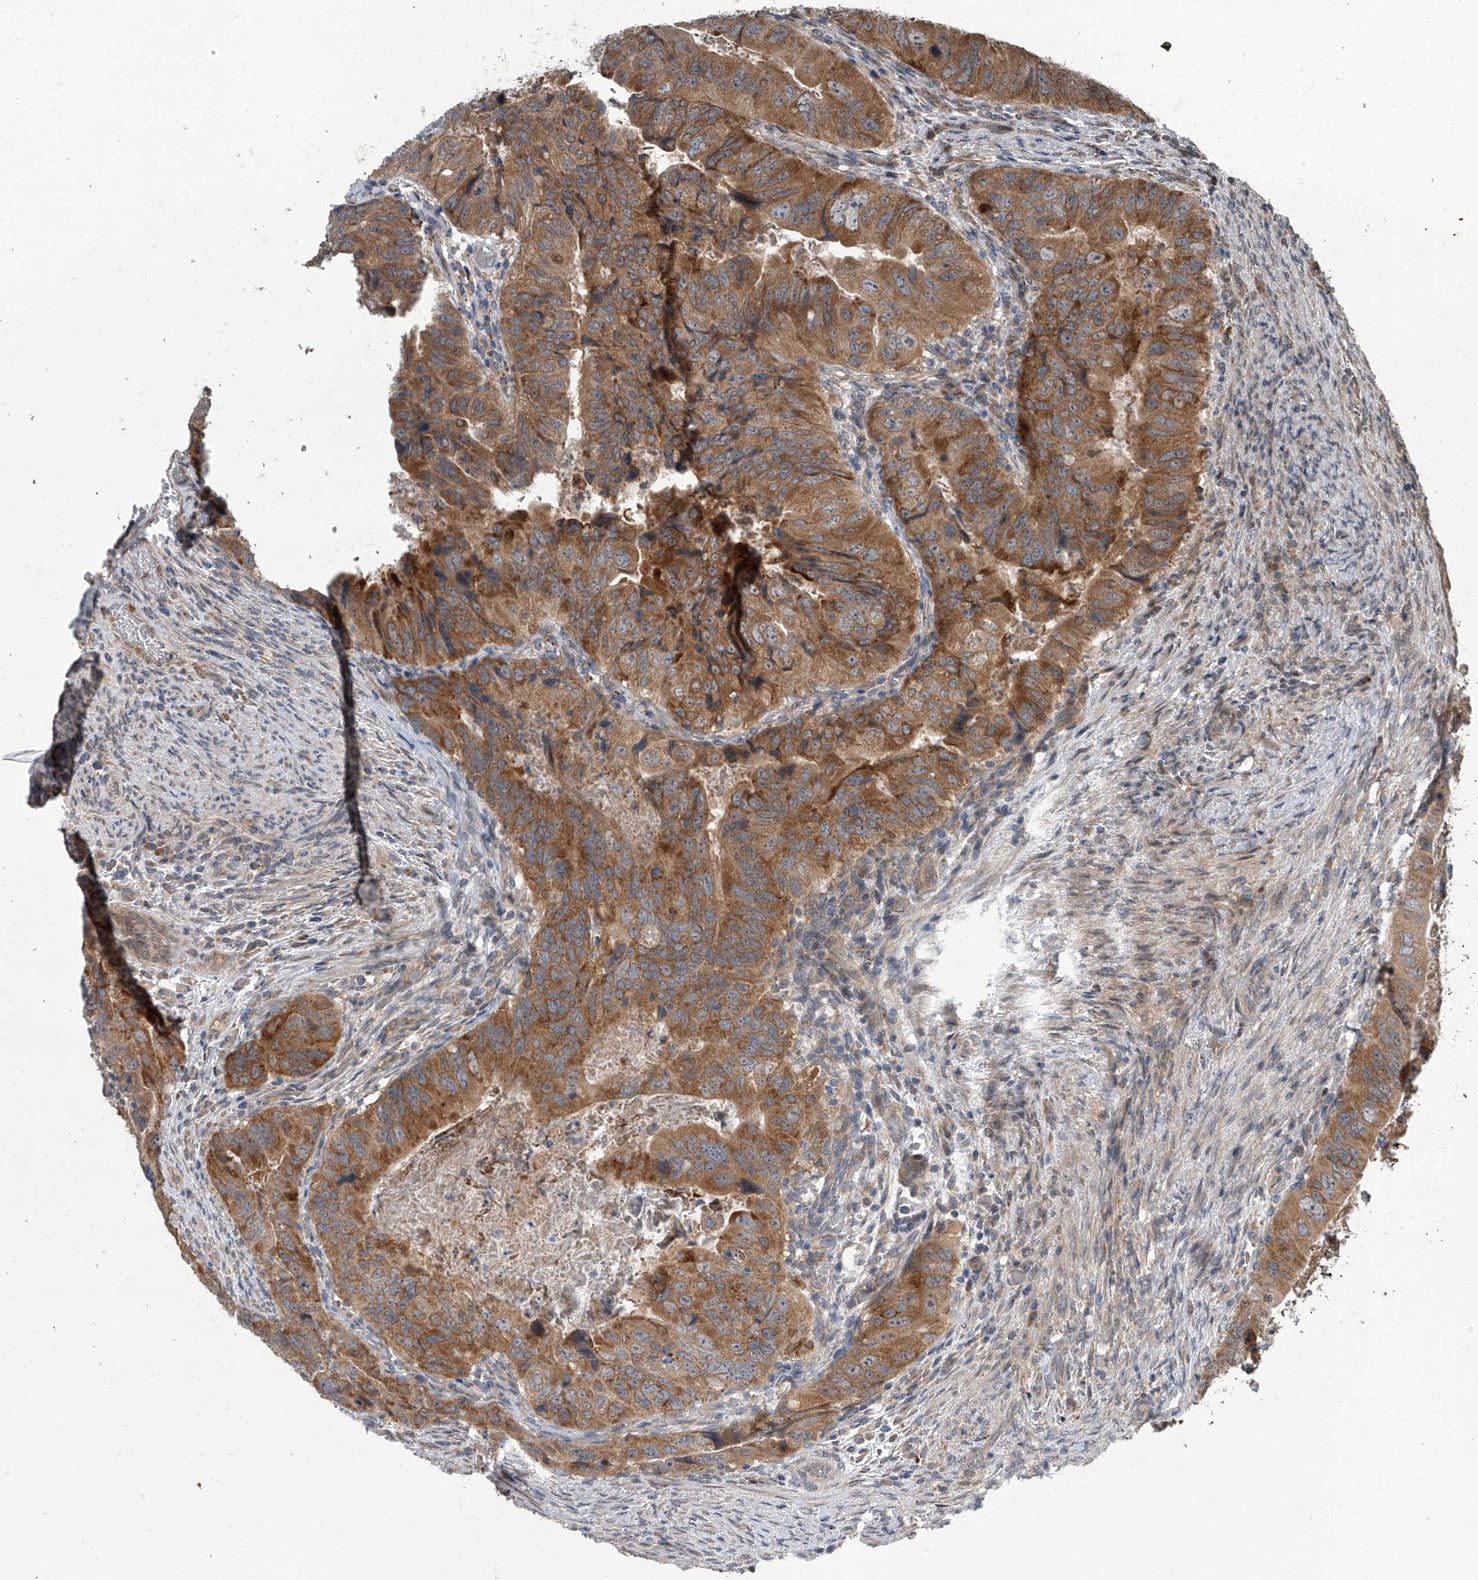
{"staining": {"intensity": "moderate", "quantity": ">75%", "location": "cytoplasmic/membranous"}, "tissue": "colorectal cancer", "cell_type": "Tumor cells", "image_type": "cancer", "snomed": [{"axis": "morphology", "description": "Adenocarcinoma, NOS"}, {"axis": "topography", "description": "Rectum"}], "caption": "Protein staining of adenocarcinoma (colorectal) tissue reveals moderate cytoplasmic/membranous staining in about >75% of tumor cells. (IHC, brightfield microscopy, high magnification).", "gene": "GEMIN8", "patient": {"sex": "male", "age": 63}}